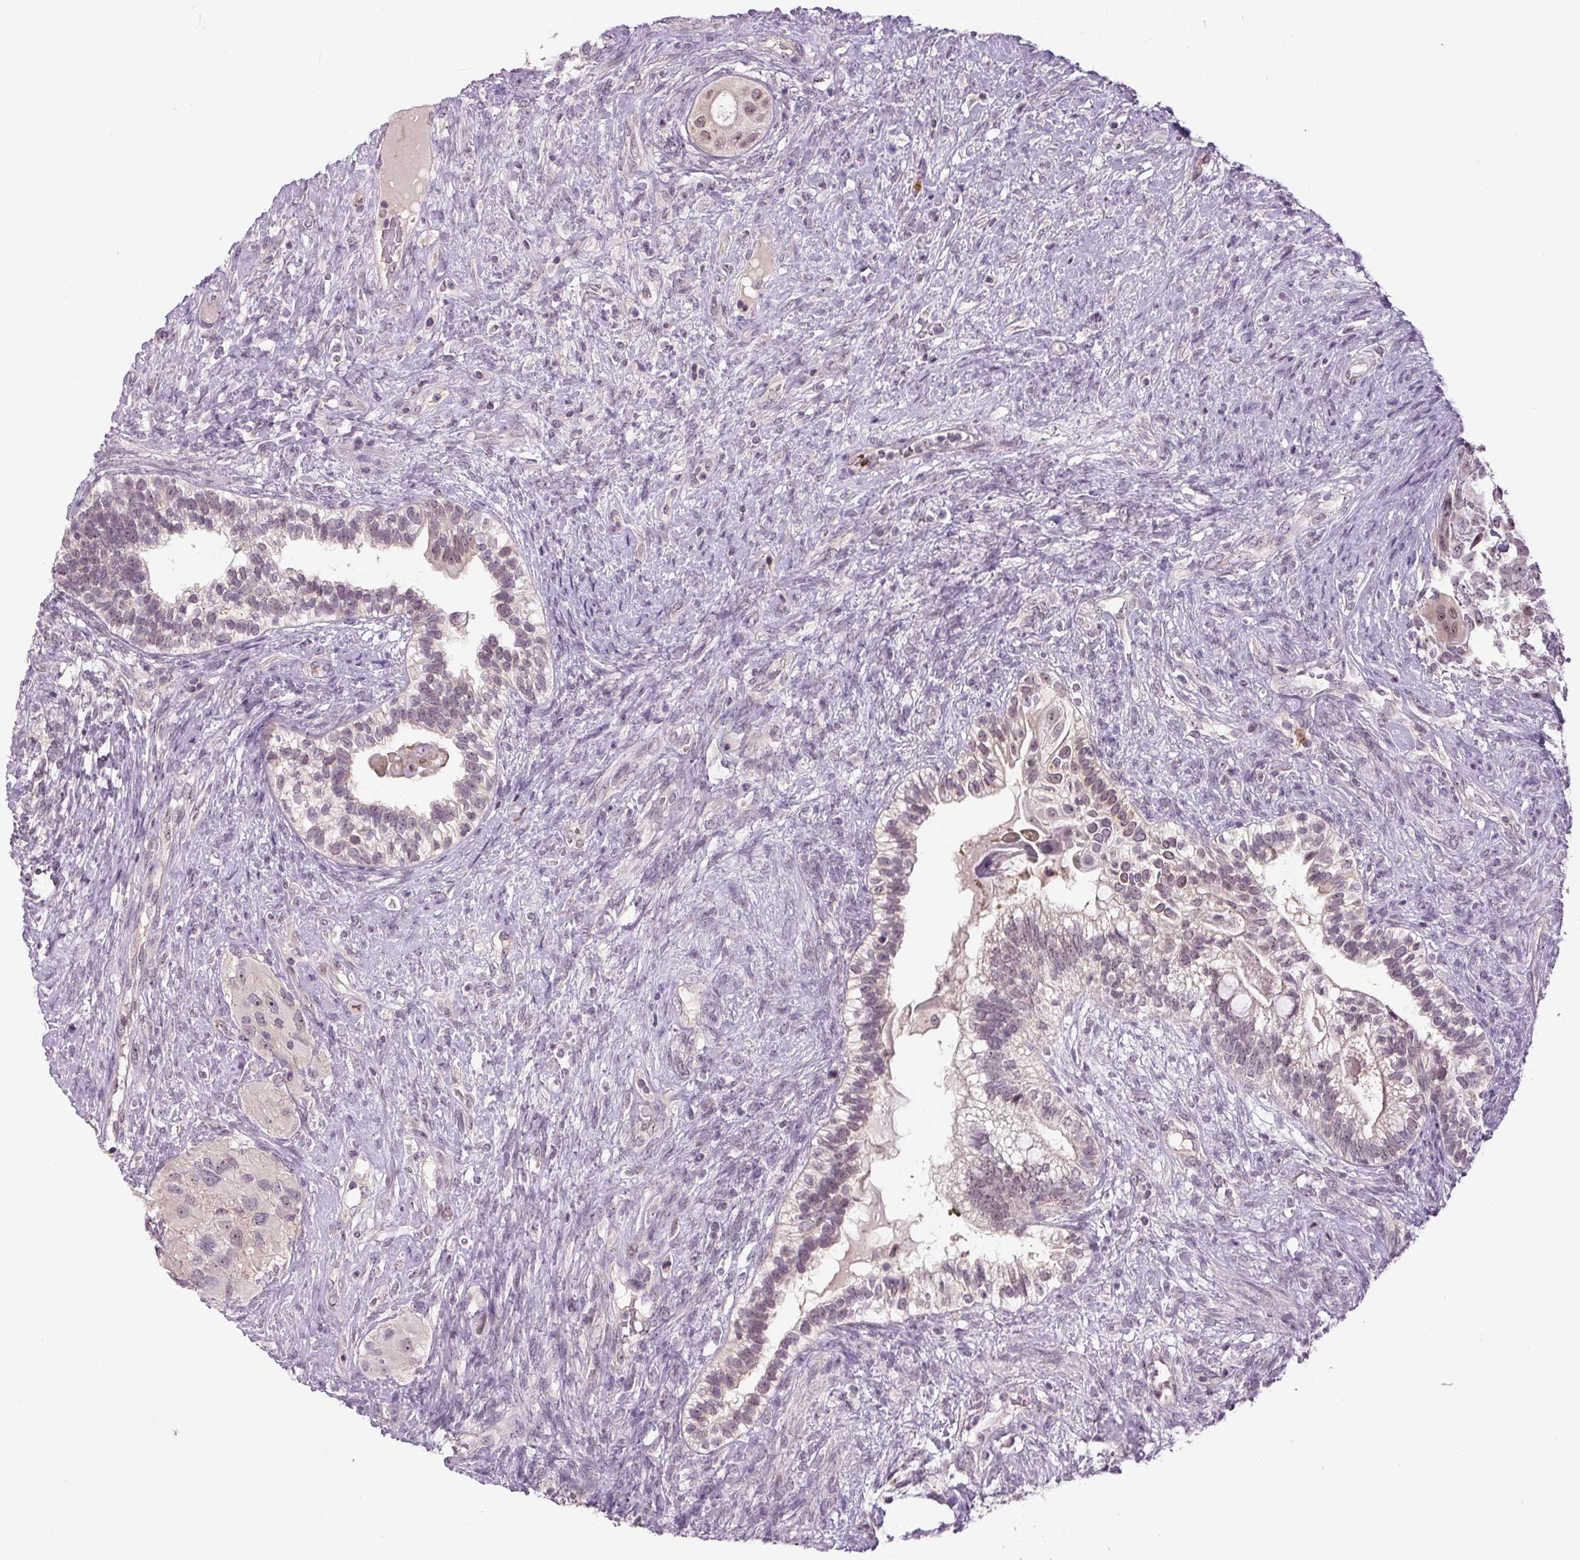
{"staining": {"intensity": "weak", "quantity": "<25%", "location": "nuclear"}, "tissue": "testis cancer", "cell_type": "Tumor cells", "image_type": "cancer", "snomed": [{"axis": "morphology", "description": "Seminoma, NOS"}, {"axis": "morphology", "description": "Carcinoma, Embryonal, NOS"}, {"axis": "topography", "description": "Testis"}], "caption": "DAB (3,3'-diaminobenzidine) immunohistochemical staining of human testis seminoma demonstrates no significant expression in tumor cells. (Immunohistochemistry, brightfield microscopy, high magnification).", "gene": "SGF29", "patient": {"sex": "male", "age": 41}}